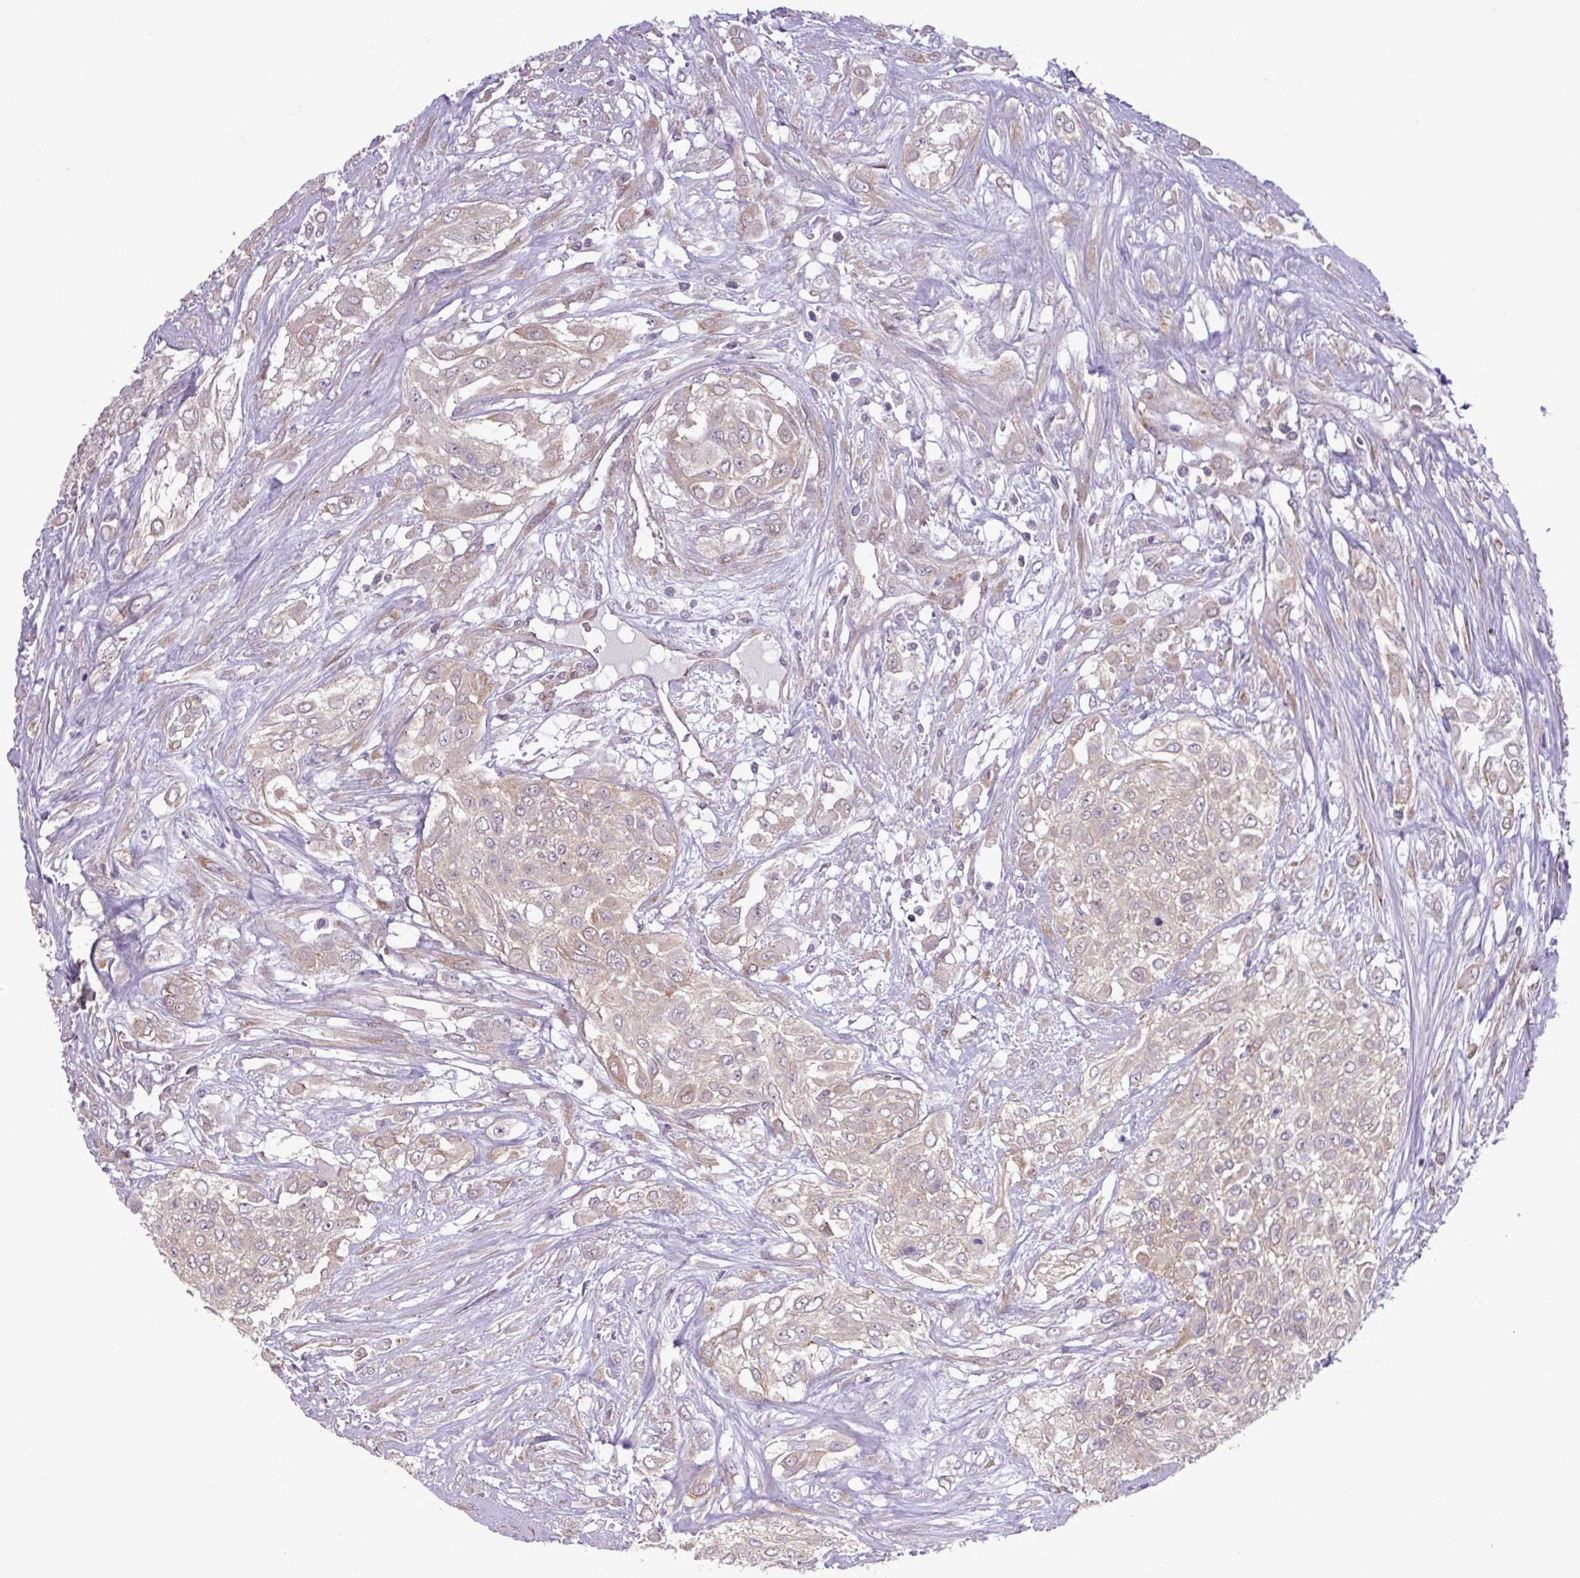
{"staining": {"intensity": "negative", "quantity": "none", "location": "none"}, "tissue": "urothelial cancer", "cell_type": "Tumor cells", "image_type": "cancer", "snomed": [{"axis": "morphology", "description": "Urothelial carcinoma, High grade"}, {"axis": "topography", "description": "Urinary bladder"}], "caption": "Immunohistochemistry (IHC) histopathology image of urothelial cancer stained for a protein (brown), which demonstrates no expression in tumor cells. The staining is performed using DAB brown chromogen with nuclei counter-stained in using hematoxylin.", "gene": "FAM222B", "patient": {"sex": "male", "age": 67}}